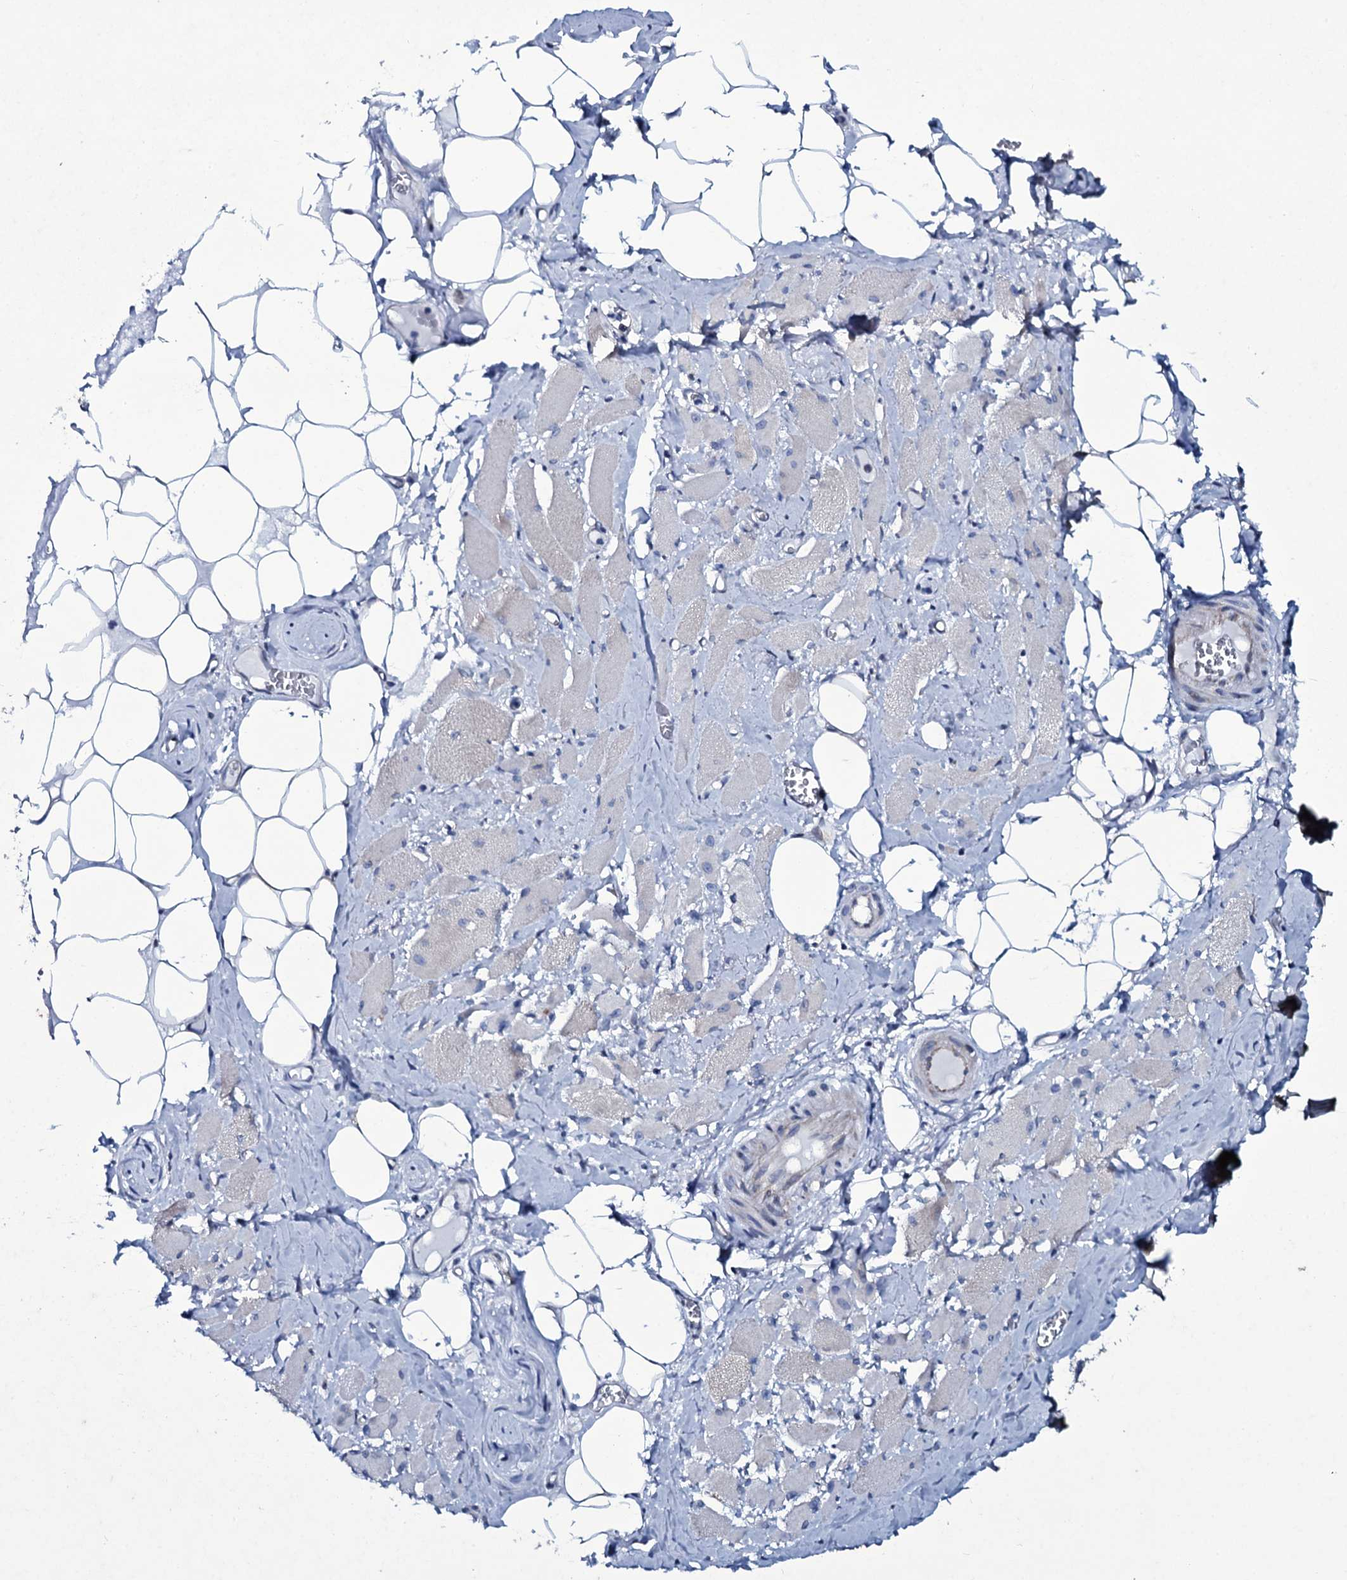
{"staining": {"intensity": "moderate", "quantity": "25%-75%", "location": "cytoplasmic/membranous"}, "tissue": "skeletal muscle", "cell_type": "Myocytes", "image_type": "normal", "snomed": [{"axis": "morphology", "description": "Normal tissue, NOS"}, {"axis": "morphology", "description": "Basal cell carcinoma"}, {"axis": "topography", "description": "Skeletal muscle"}], "caption": "Immunohistochemical staining of normal human skeletal muscle reveals 25%-75% levels of moderate cytoplasmic/membranous protein expression in about 25%-75% of myocytes.", "gene": "WIPF3", "patient": {"sex": "female", "age": 64}}